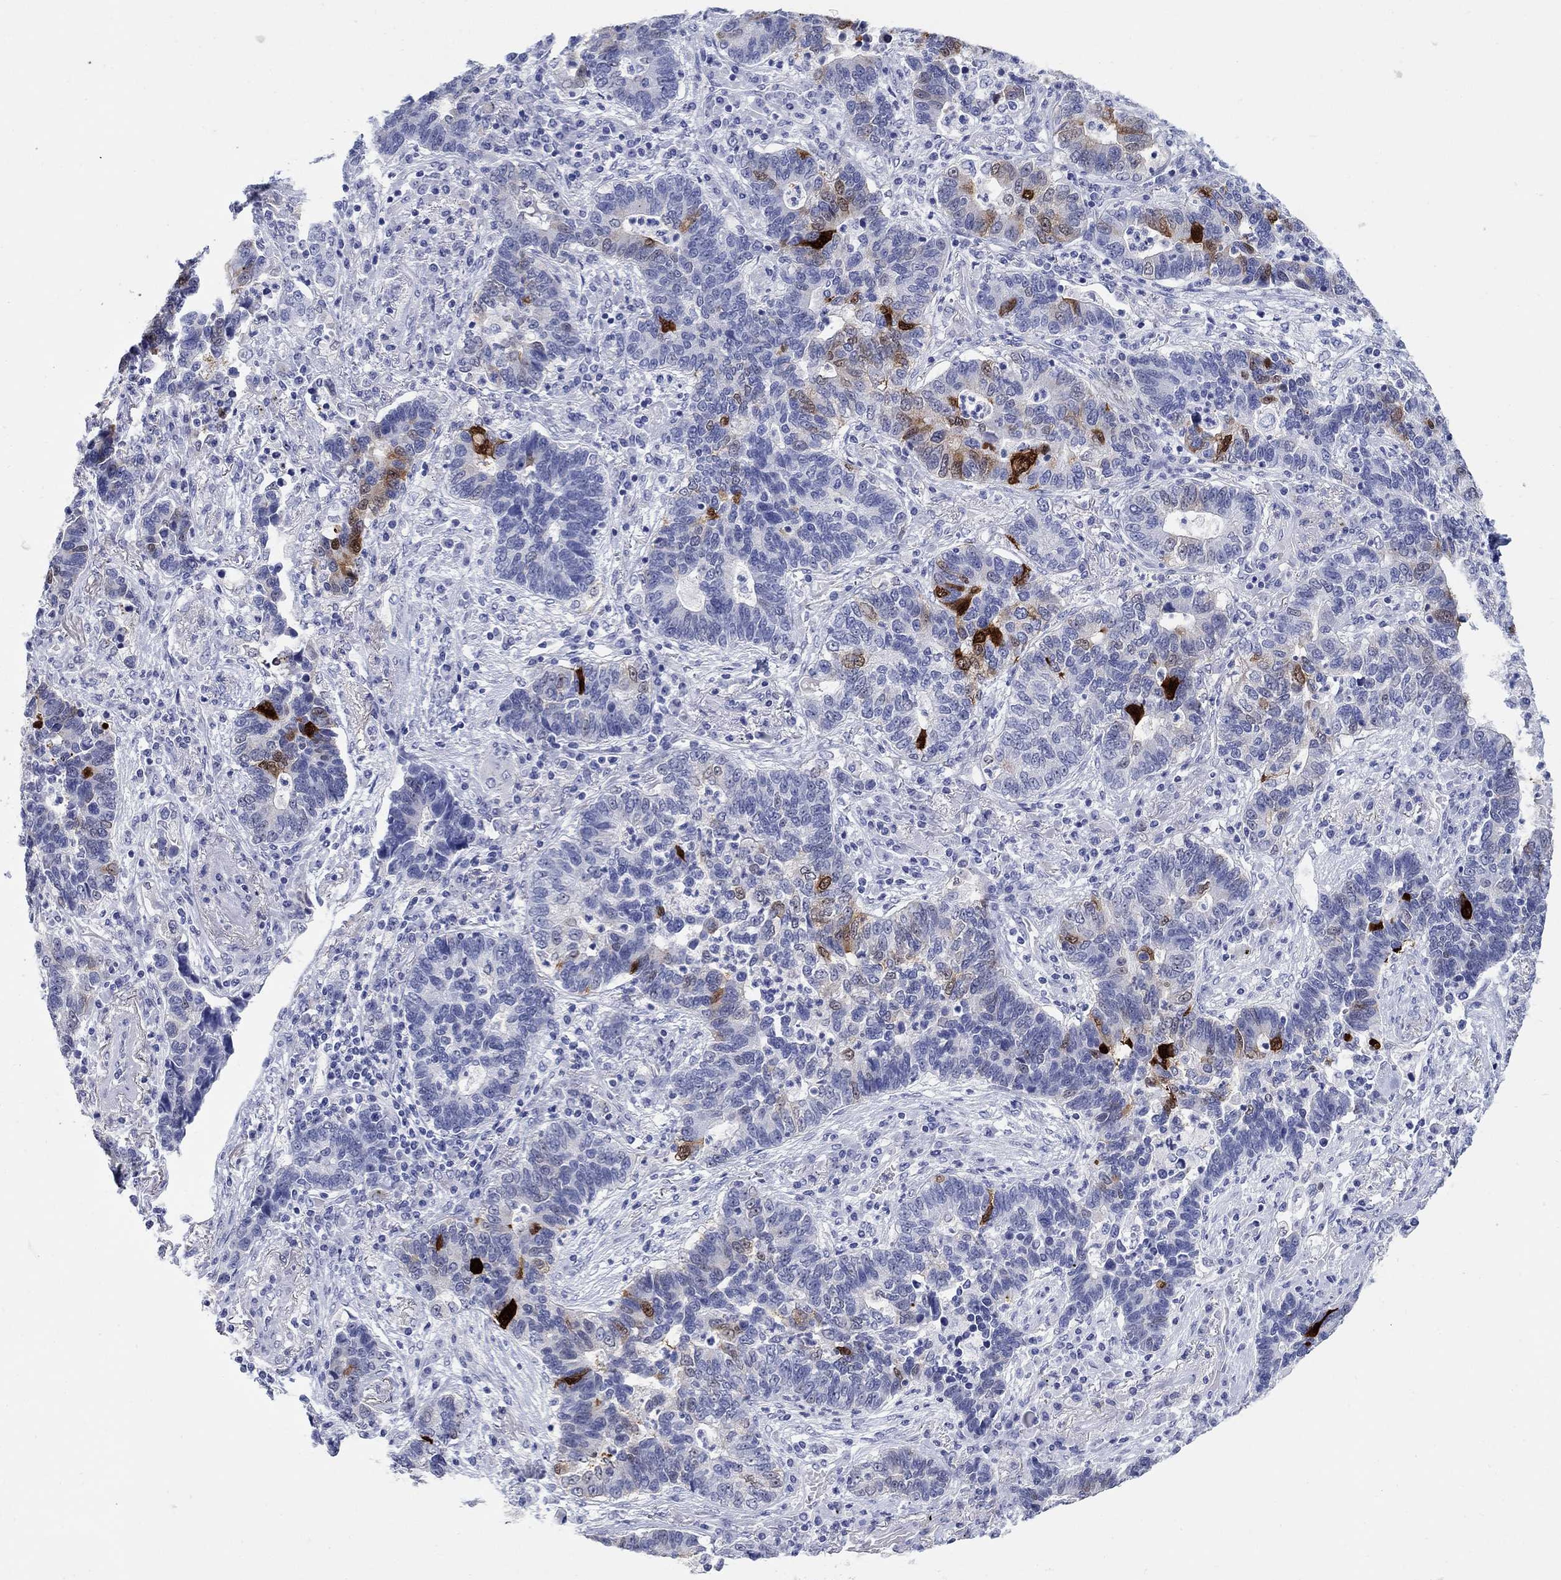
{"staining": {"intensity": "strong", "quantity": "<25%", "location": "cytoplasmic/membranous,nuclear"}, "tissue": "lung cancer", "cell_type": "Tumor cells", "image_type": "cancer", "snomed": [{"axis": "morphology", "description": "Adenocarcinoma, NOS"}, {"axis": "topography", "description": "Lung"}], "caption": "Immunohistochemistry of human lung adenocarcinoma exhibits medium levels of strong cytoplasmic/membranous and nuclear staining in approximately <25% of tumor cells.", "gene": "AKR1C2", "patient": {"sex": "female", "age": 57}}